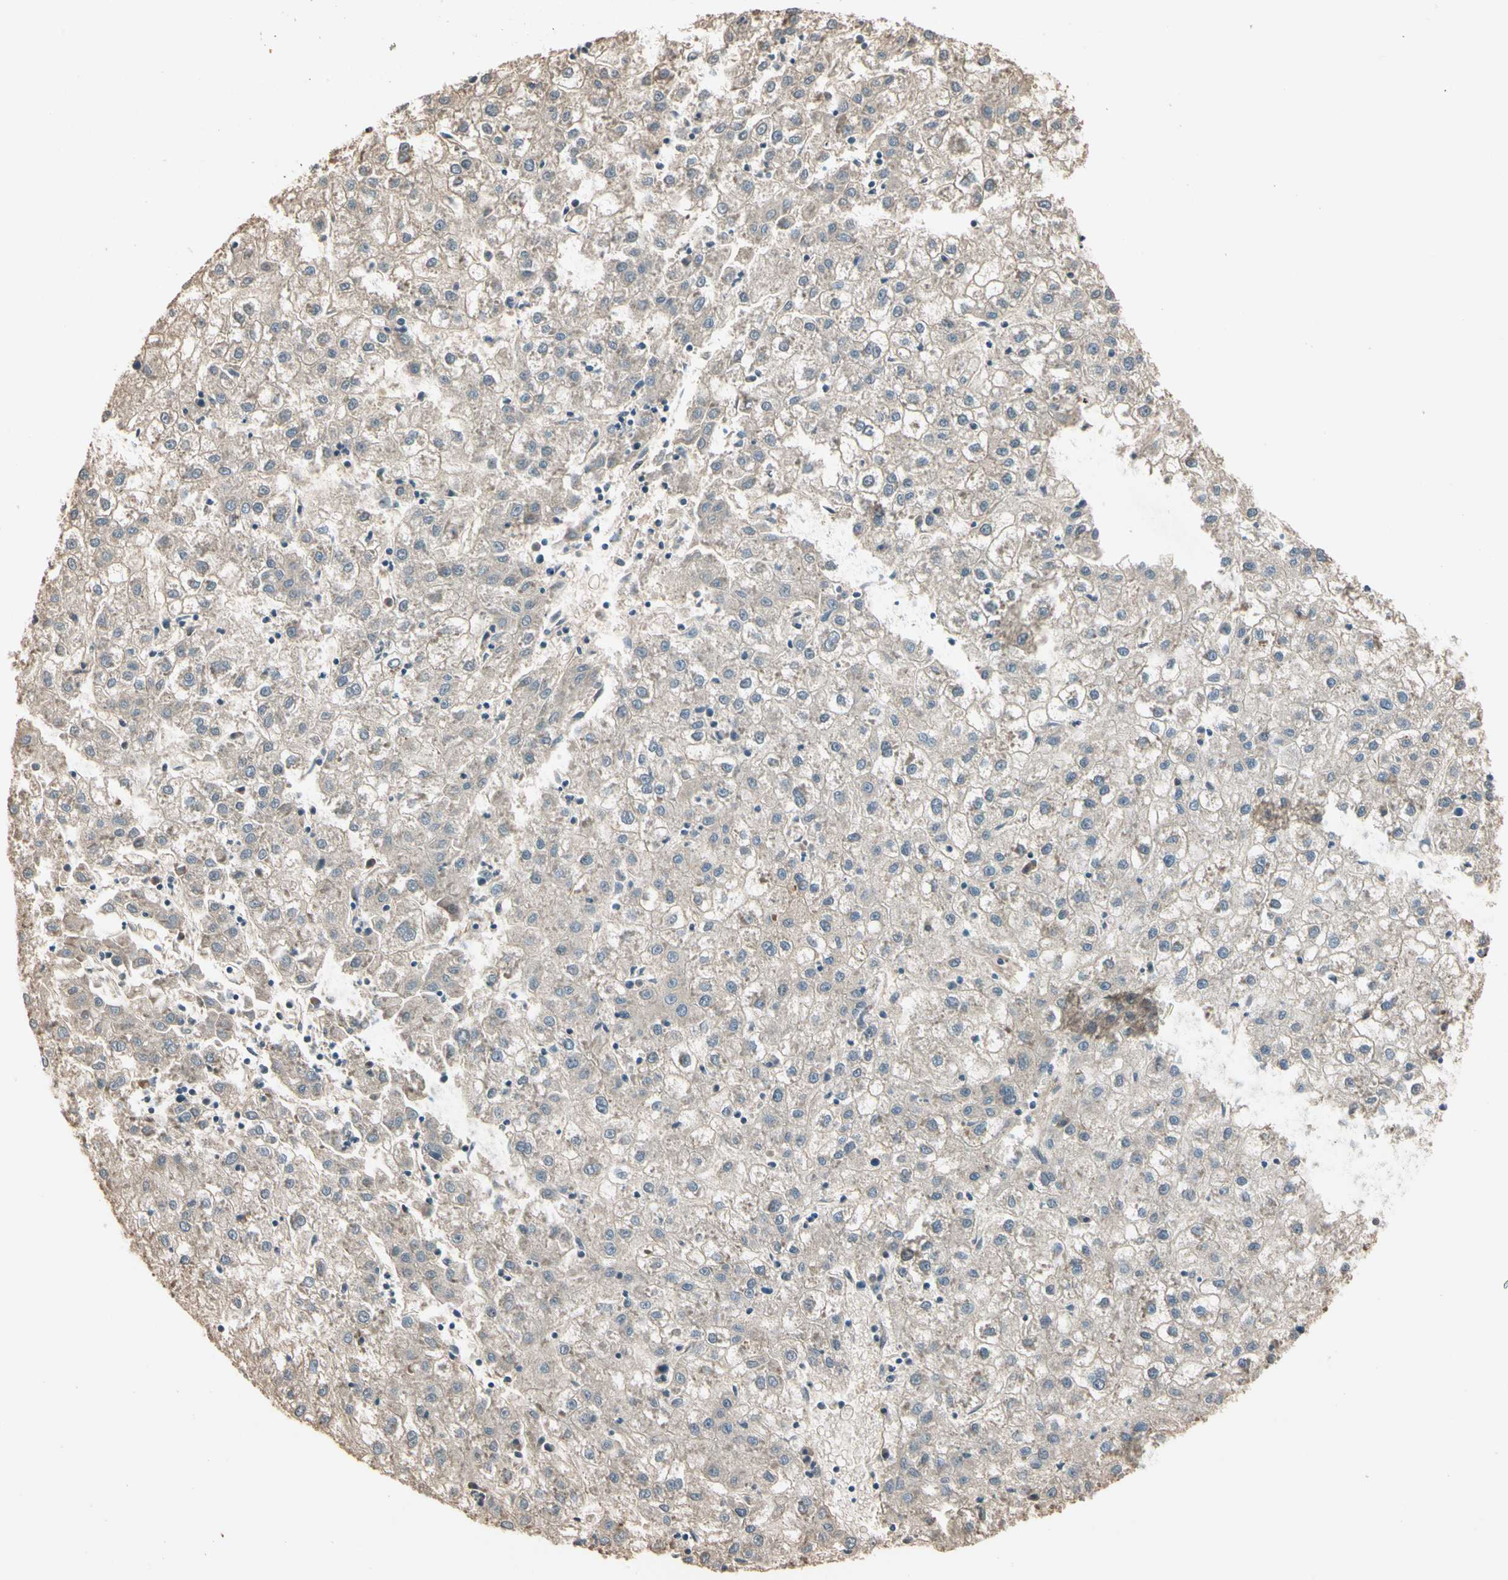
{"staining": {"intensity": "weak", "quantity": ">75%", "location": "cytoplasmic/membranous"}, "tissue": "liver cancer", "cell_type": "Tumor cells", "image_type": "cancer", "snomed": [{"axis": "morphology", "description": "Carcinoma, Hepatocellular, NOS"}, {"axis": "topography", "description": "Liver"}], "caption": "Hepatocellular carcinoma (liver) stained with a protein marker demonstrates weak staining in tumor cells.", "gene": "TNFRSF21", "patient": {"sex": "male", "age": 72}}